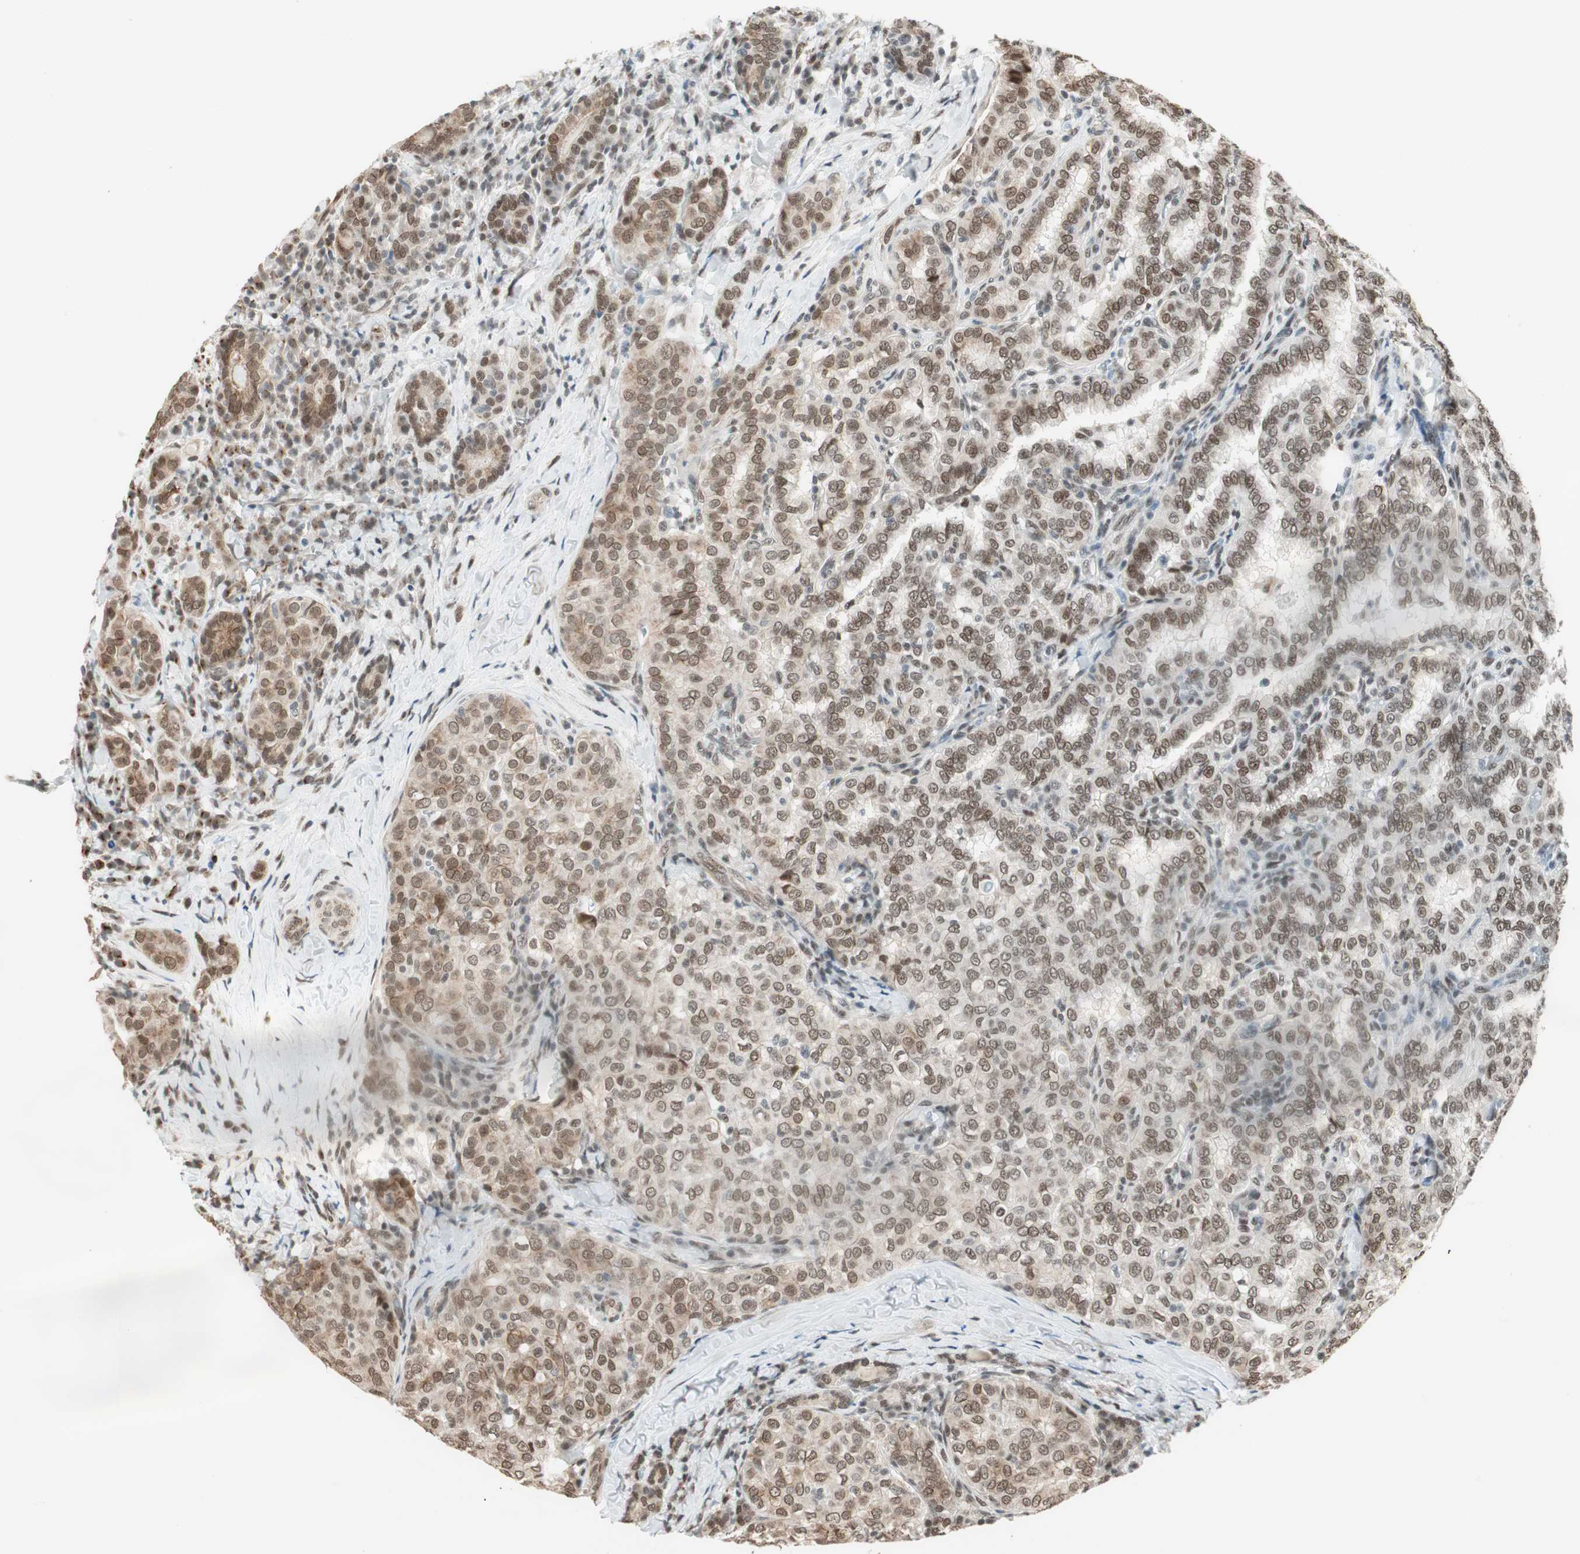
{"staining": {"intensity": "moderate", "quantity": ">75%", "location": "nuclear"}, "tissue": "thyroid cancer", "cell_type": "Tumor cells", "image_type": "cancer", "snomed": [{"axis": "morphology", "description": "Papillary adenocarcinoma, NOS"}, {"axis": "topography", "description": "Thyroid gland"}], "caption": "Thyroid cancer tissue reveals moderate nuclear positivity in about >75% of tumor cells", "gene": "ZBTB17", "patient": {"sex": "female", "age": 30}}